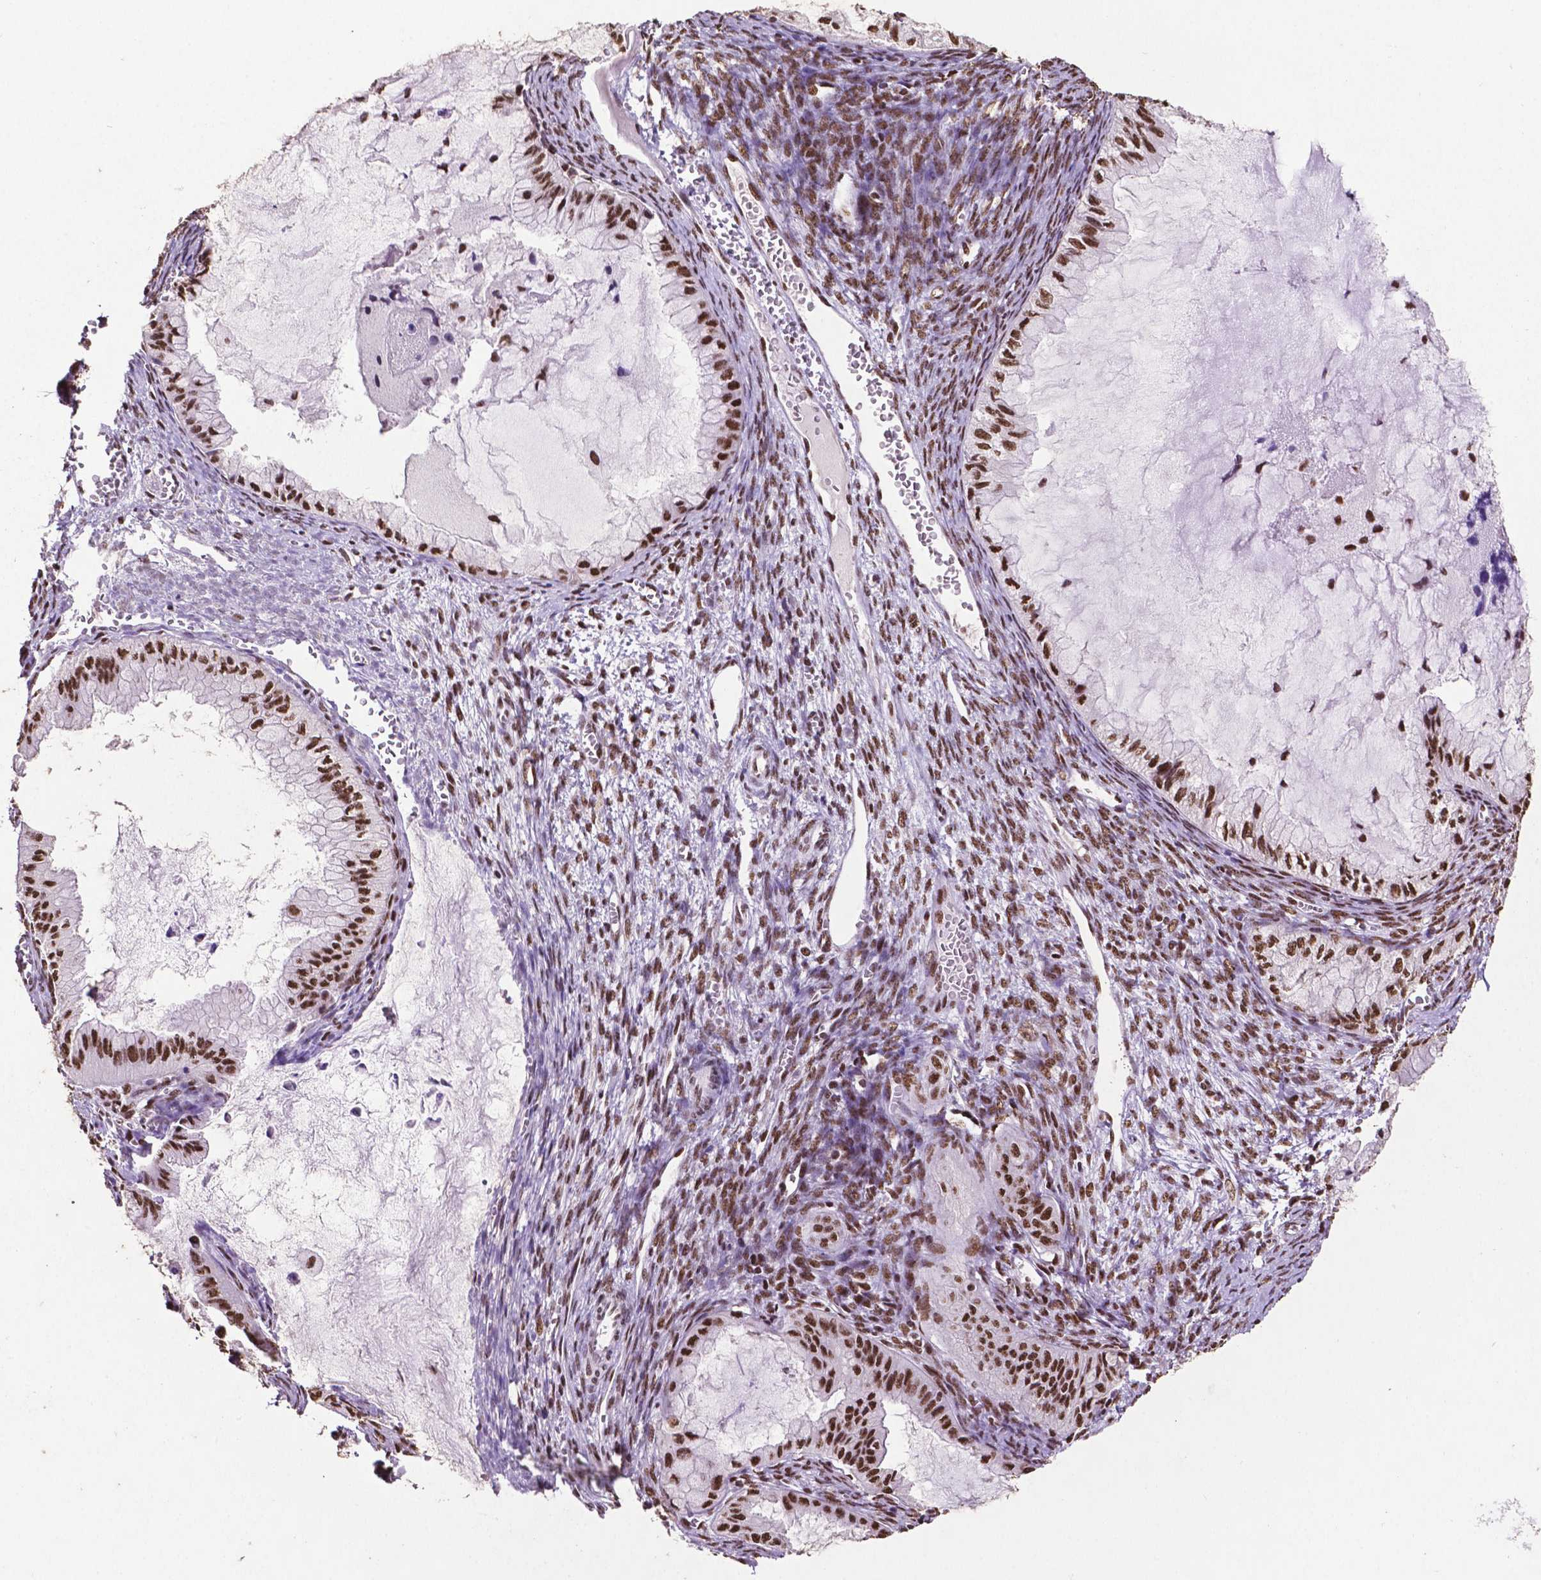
{"staining": {"intensity": "strong", "quantity": ">75%", "location": "nuclear"}, "tissue": "ovarian cancer", "cell_type": "Tumor cells", "image_type": "cancer", "snomed": [{"axis": "morphology", "description": "Cystadenocarcinoma, mucinous, NOS"}, {"axis": "topography", "description": "Ovary"}], "caption": "Ovarian cancer tissue reveals strong nuclear positivity in approximately >75% of tumor cells, visualized by immunohistochemistry.", "gene": "CCAR2", "patient": {"sex": "female", "age": 72}}